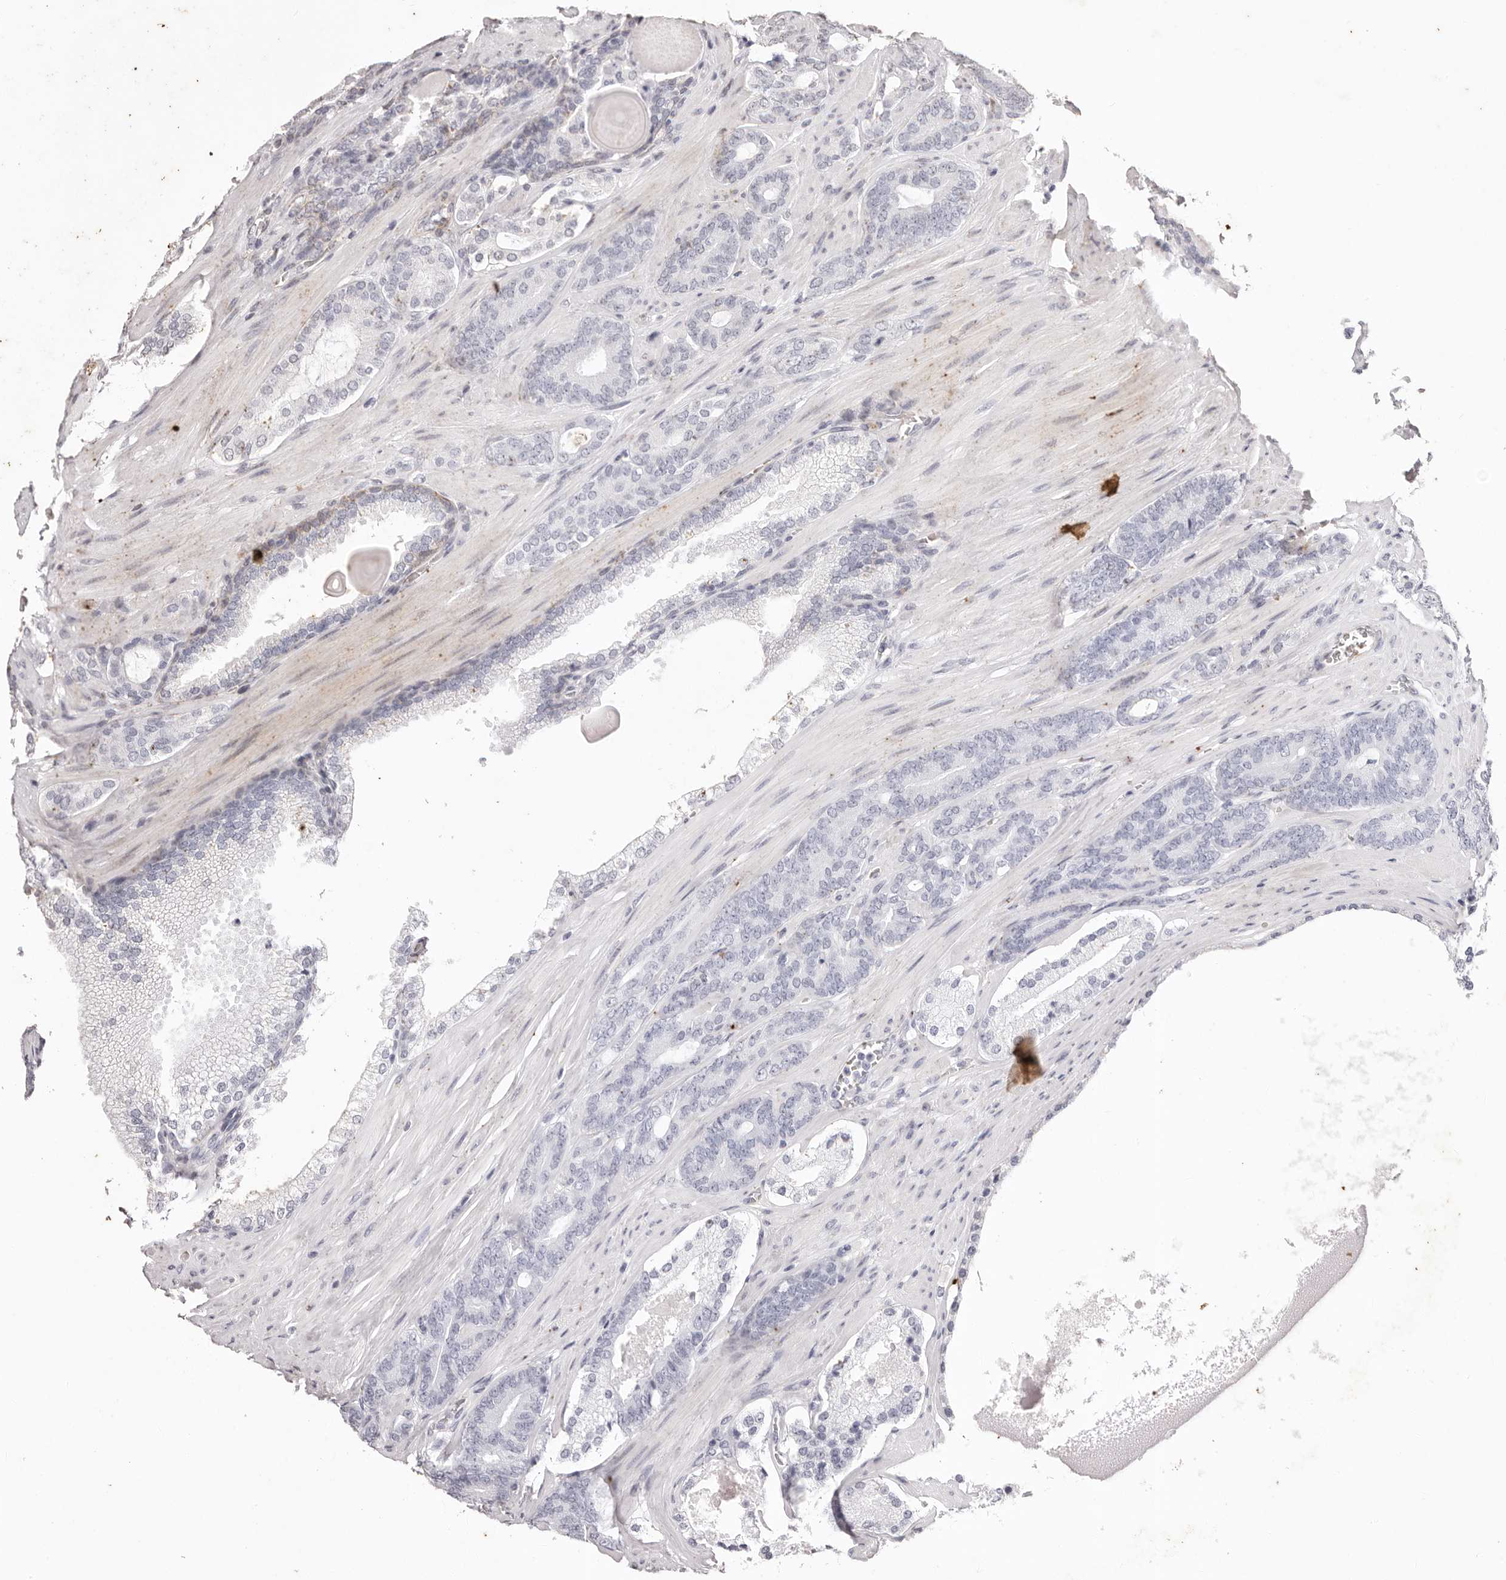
{"staining": {"intensity": "negative", "quantity": "none", "location": "none"}, "tissue": "prostate cancer", "cell_type": "Tumor cells", "image_type": "cancer", "snomed": [{"axis": "morphology", "description": "Adenocarcinoma, Low grade"}, {"axis": "topography", "description": "Prostate"}], "caption": "An immunohistochemistry histopathology image of prostate cancer (adenocarcinoma (low-grade)) is shown. There is no staining in tumor cells of prostate cancer (adenocarcinoma (low-grade)). (DAB immunohistochemistry with hematoxylin counter stain).", "gene": "RPS6KA5", "patient": {"sex": "male", "age": 63}}